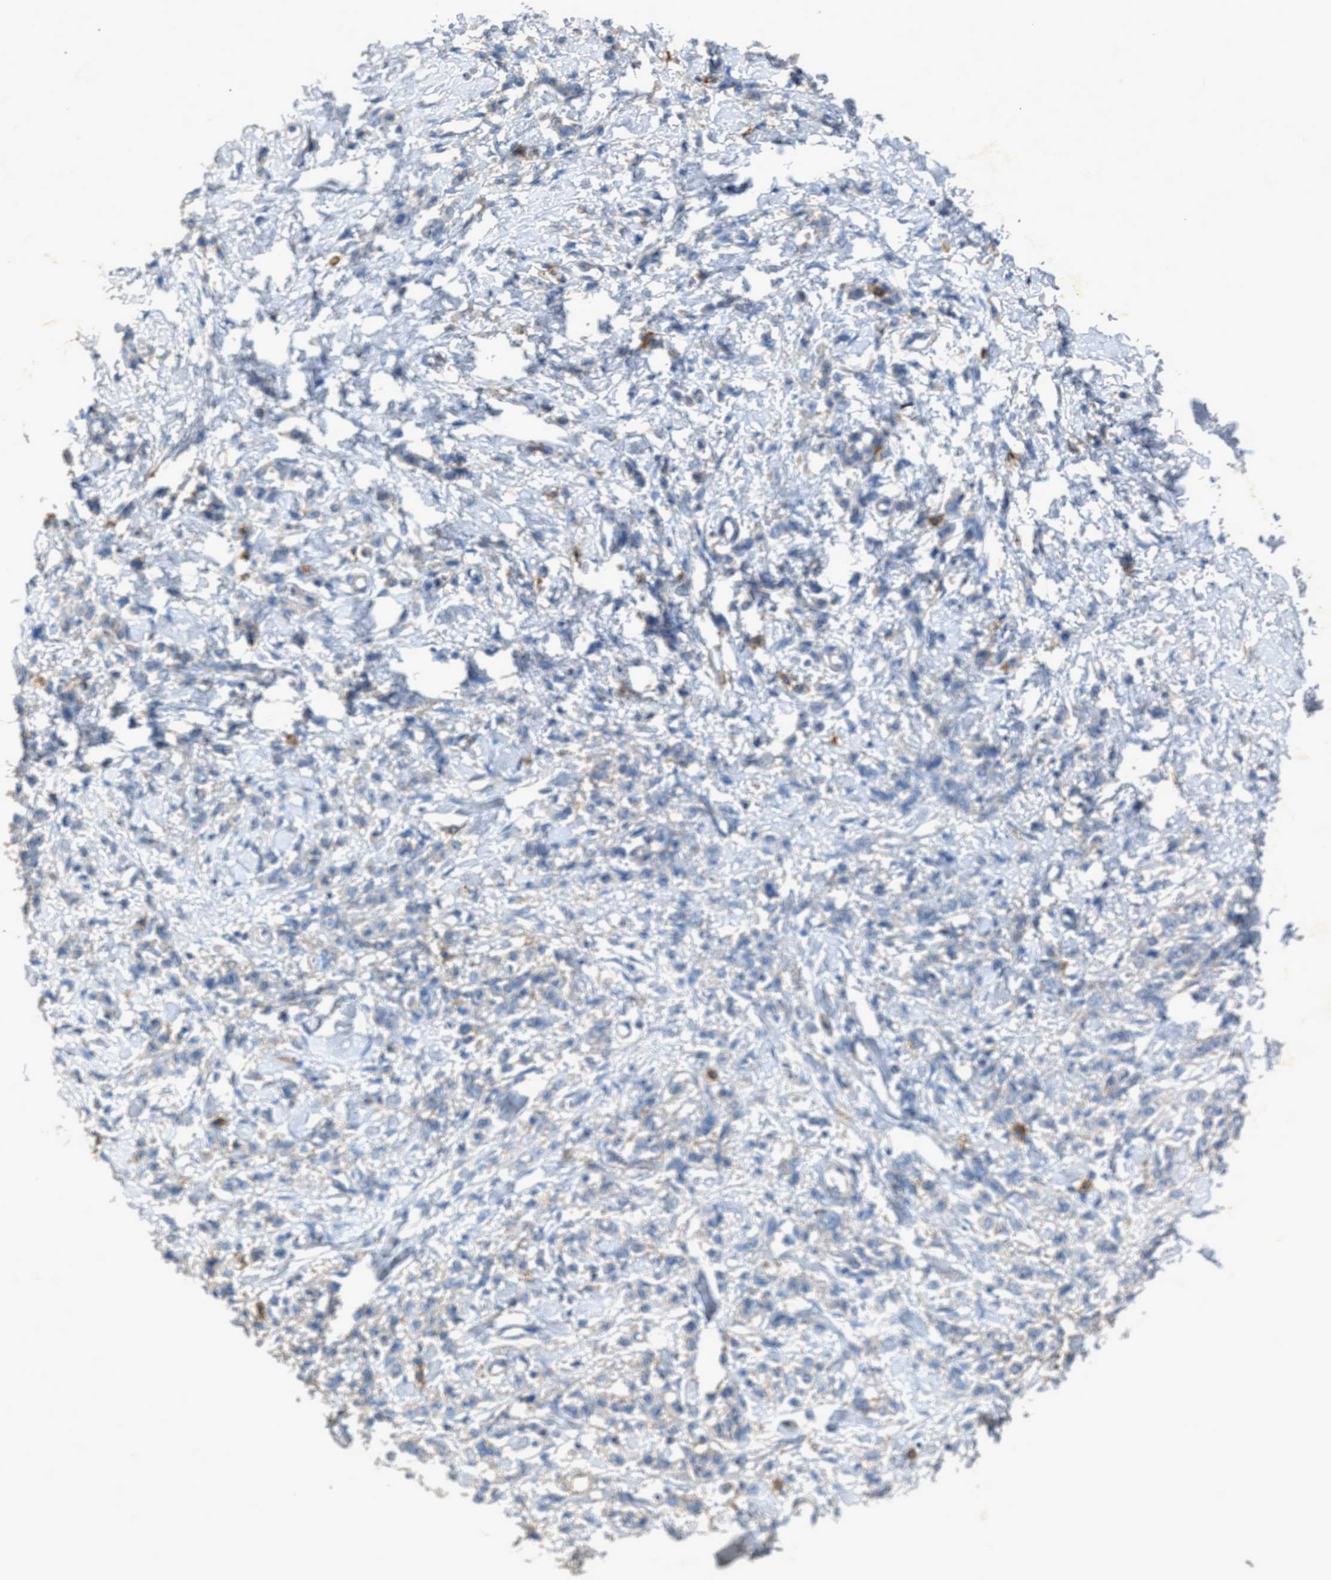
{"staining": {"intensity": "negative", "quantity": "none", "location": "none"}, "tissue": "stomach cancer", "cell_type": "Tumor cells", "image_type": "cancer", "snomed": [{"axis": "morphology", "description": "Normal tissue, NOS"}, {"axis": "morphology", "description": "Adenocarcinoma, NOS"}, {"axis": "topography", "description": "Stomach"}], "caption": "This is a photomicrograph of immunohistochemistry (IHC) staining of stomach cancer, which shows no staining in tumor cells. (DAB immunohistochemistry (IHC), high magnification).", "gene": "OR51E1", "patient": {"sex": "male", "age": 82}}